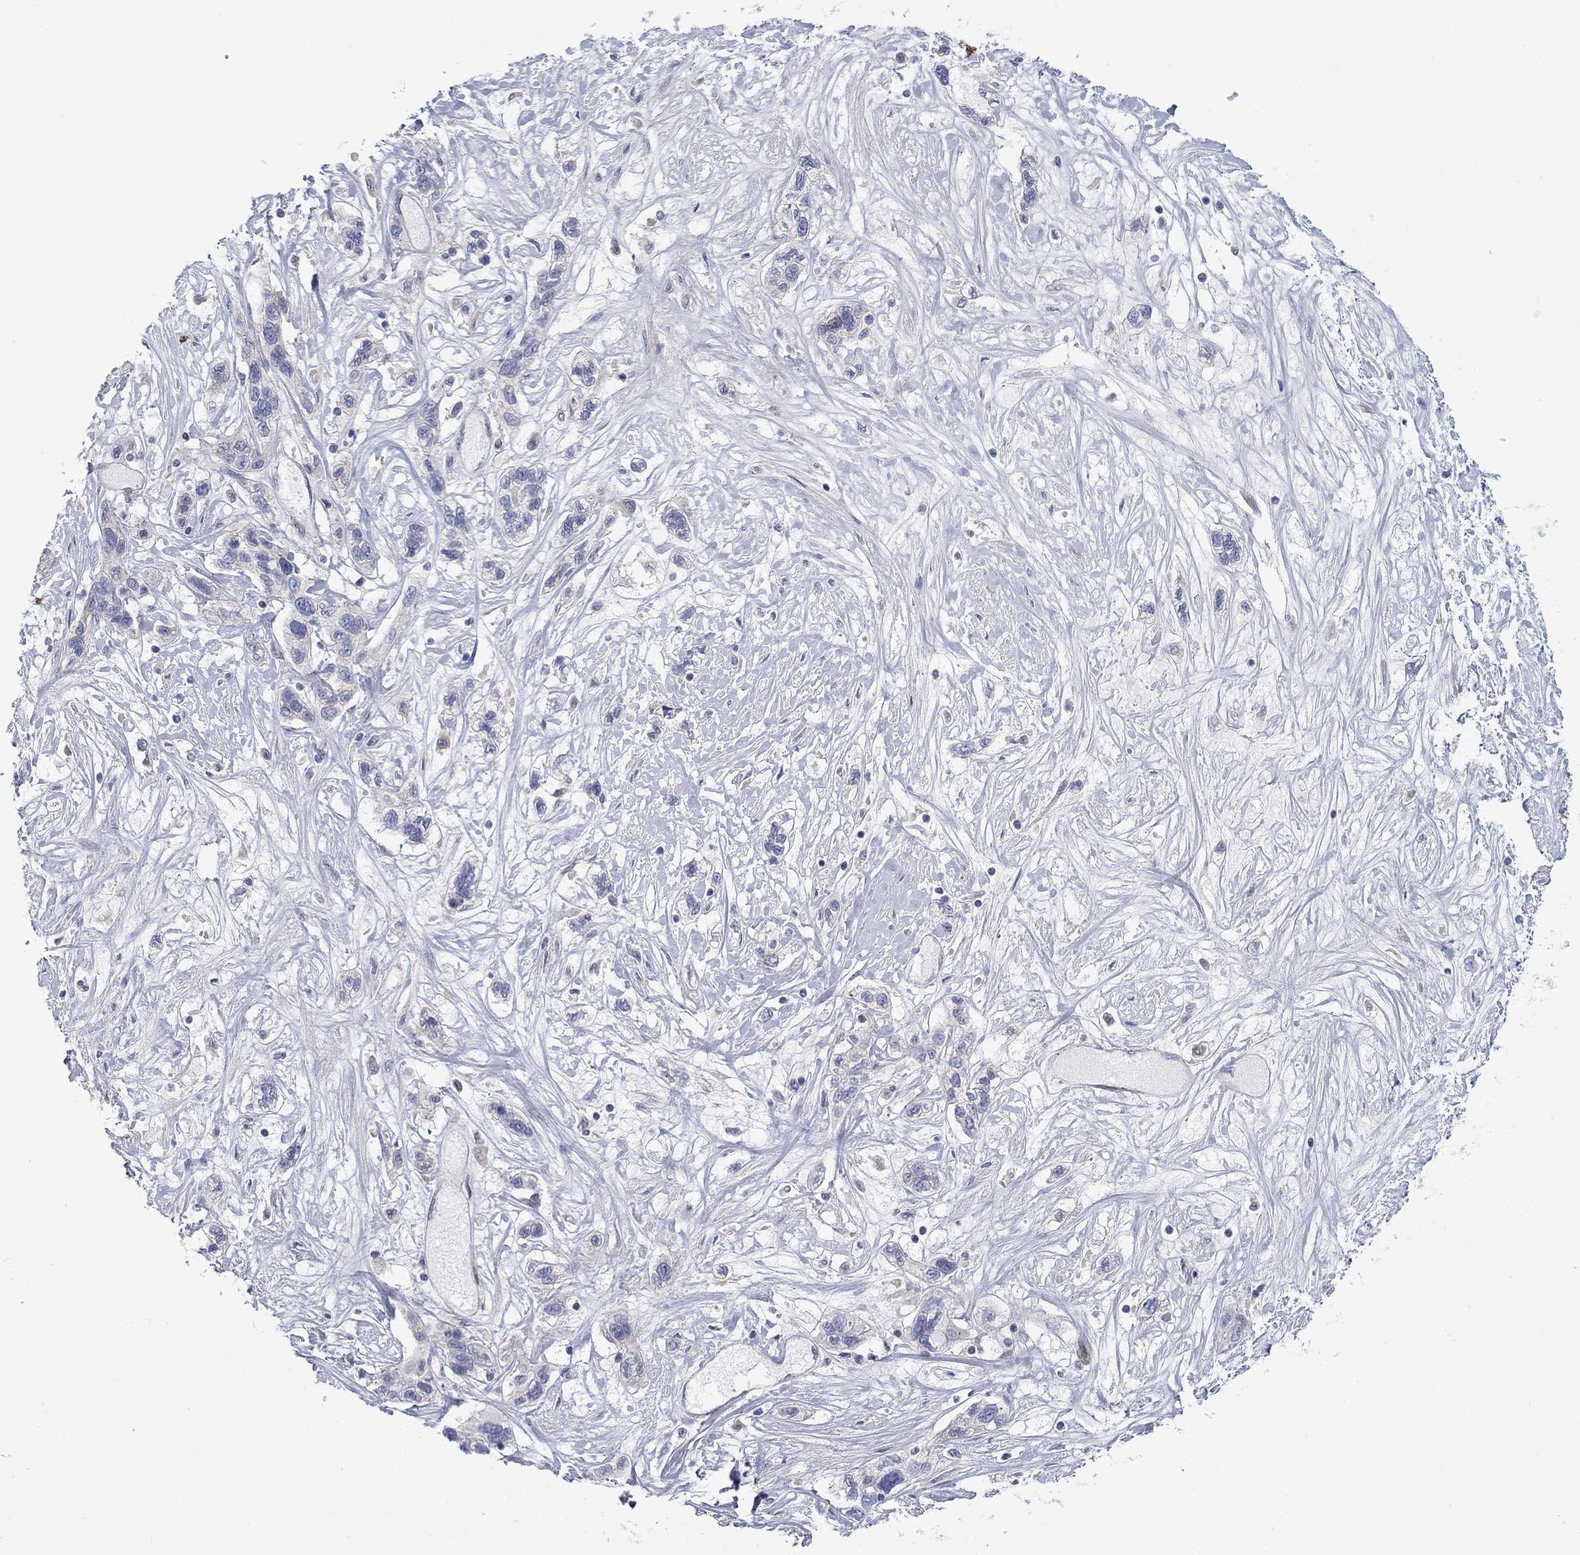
{"staining": {"intensity": "moderate", "quantity": "<25%", "location": "cytoplasmic/membranous"}, "tissue": "liver cancer", "cell_type": "Tumor cells", "image_type": "cancer", "snomed": [{"axis": "morphology", "description": "Adenocarcinoma, NOS"}, {"axis": "morphology", "description": "Cholangiocarcinoma"}, {"axis": "topography", "description": "Liver"}], "caption": "A photomicrograph of human liver adenocarcinoma stained for a protein shows moderate cytoplasmic/membranous brown staining in tumor cells.", "gene": "FXR1", "patient": {"sex": "male", "age": 64}}